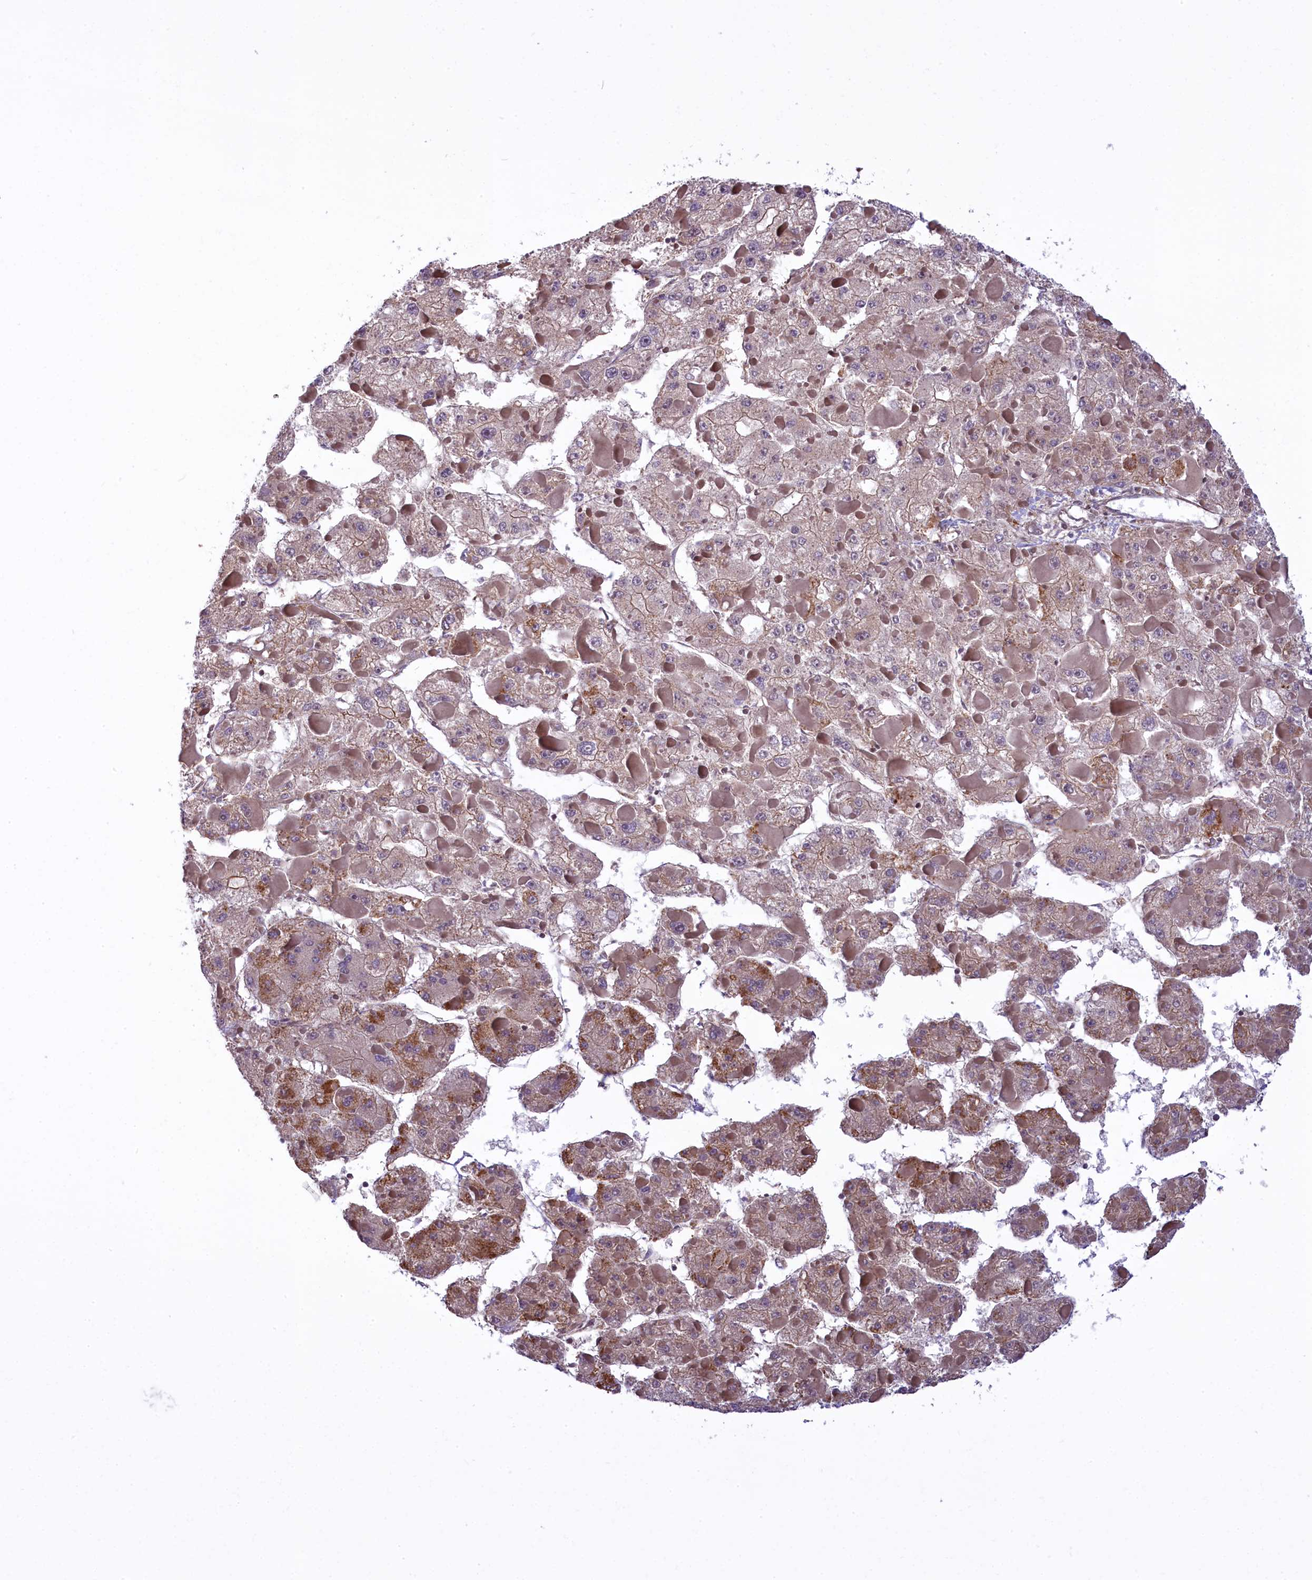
{"staining": {"intensity": "weak", "quantity": "<25%", "location": "cytoplasmic/membranous"}, "tissue": "liver cancer", "cell_type": "Tumor cells", "image_type": "cancer", "snomed": [{"axis": "morphology", "description": "Carcinoma, Hepatocellular, NOS"}, {"axis": "topography", "description": "Liver"}], "caption": "This is an immunohistochemistry micrograph of liver cancer. There is no staining in tumor cells.", "gene": "CARD8", "patient": {"sex": "female", "age": 73}}